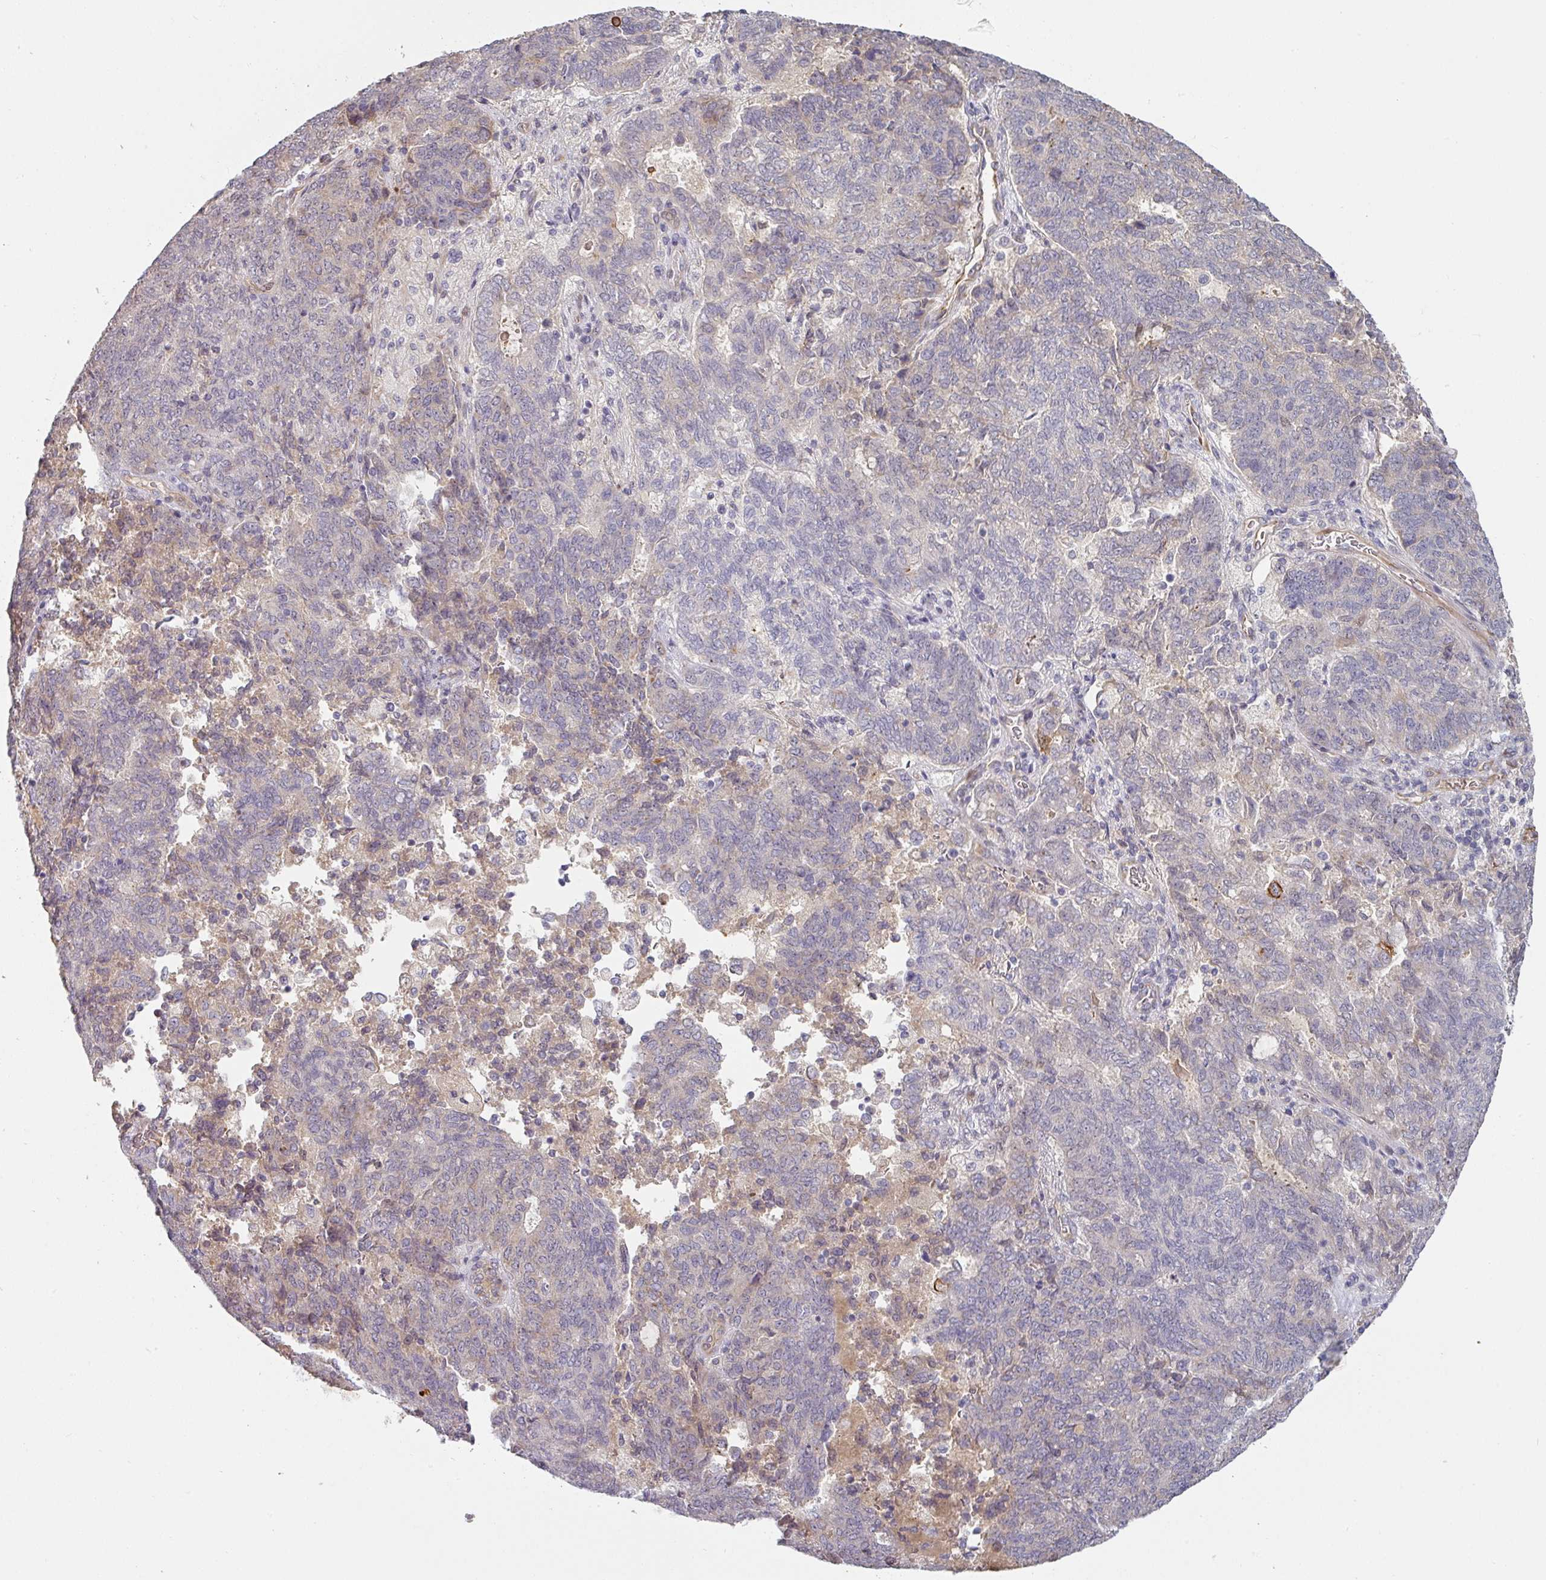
{"staining": {"intensity": "negative", "quantity": "none", "location": "none"}, "tissue": "endometrial cancer", "cell_type": "Tumor cells", "image_type": "cancer", "snomed": [{"axis": "morphology", "description": "Adenocarcinoma, NOS"}, {"axis": "topography", "description": "Endometrium"}], "caption": "The image displays no significant staining in tumor cells of endometrial adenocarcinoma.", "gene": "CEP78", "patient": {"sex": "female", "age": 80}}